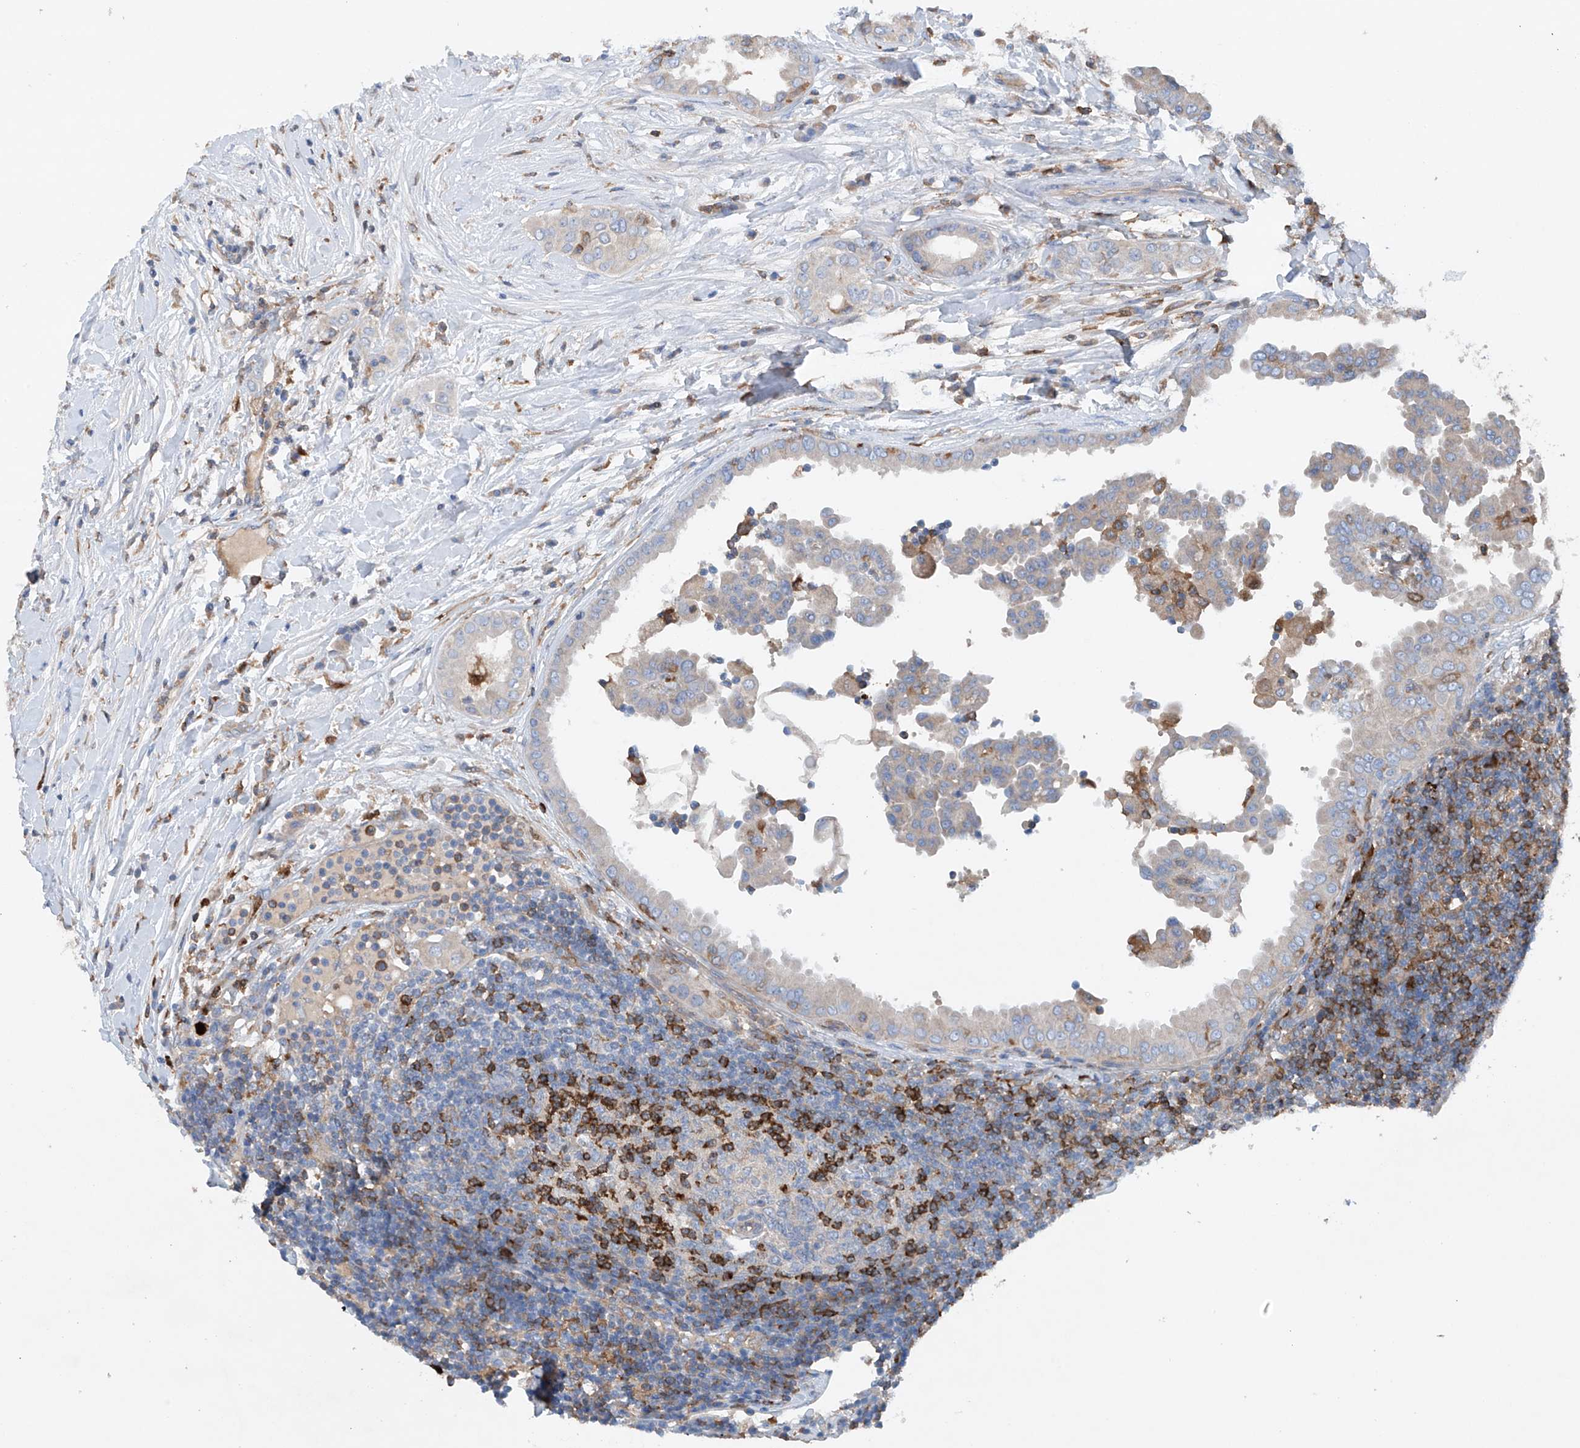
{"staining": {"intensity": "negative", "quantity": "none", "location": "none"}, "tissue": "thyroid cancer", "cell_type": "Tumor cells", "image_type": "cancer", "snomed": [{"axis": "morphology", "description": "Papillary adenocarcinoma, NOS"}, {"axis": "topography", "description": "Thyroid gland"}], "caption": "Thyroid cancer (papillary adenocarcinoma) was stained to show a protein in brown. There is no significant positivity in tumor cells. Brightfield microscopy of IHC stained with DAB (brown) and hematoxylin (blue), captured at high magnification.", "gene": "PHACTR2", "patient": {"sex": "male", "age": 33}}